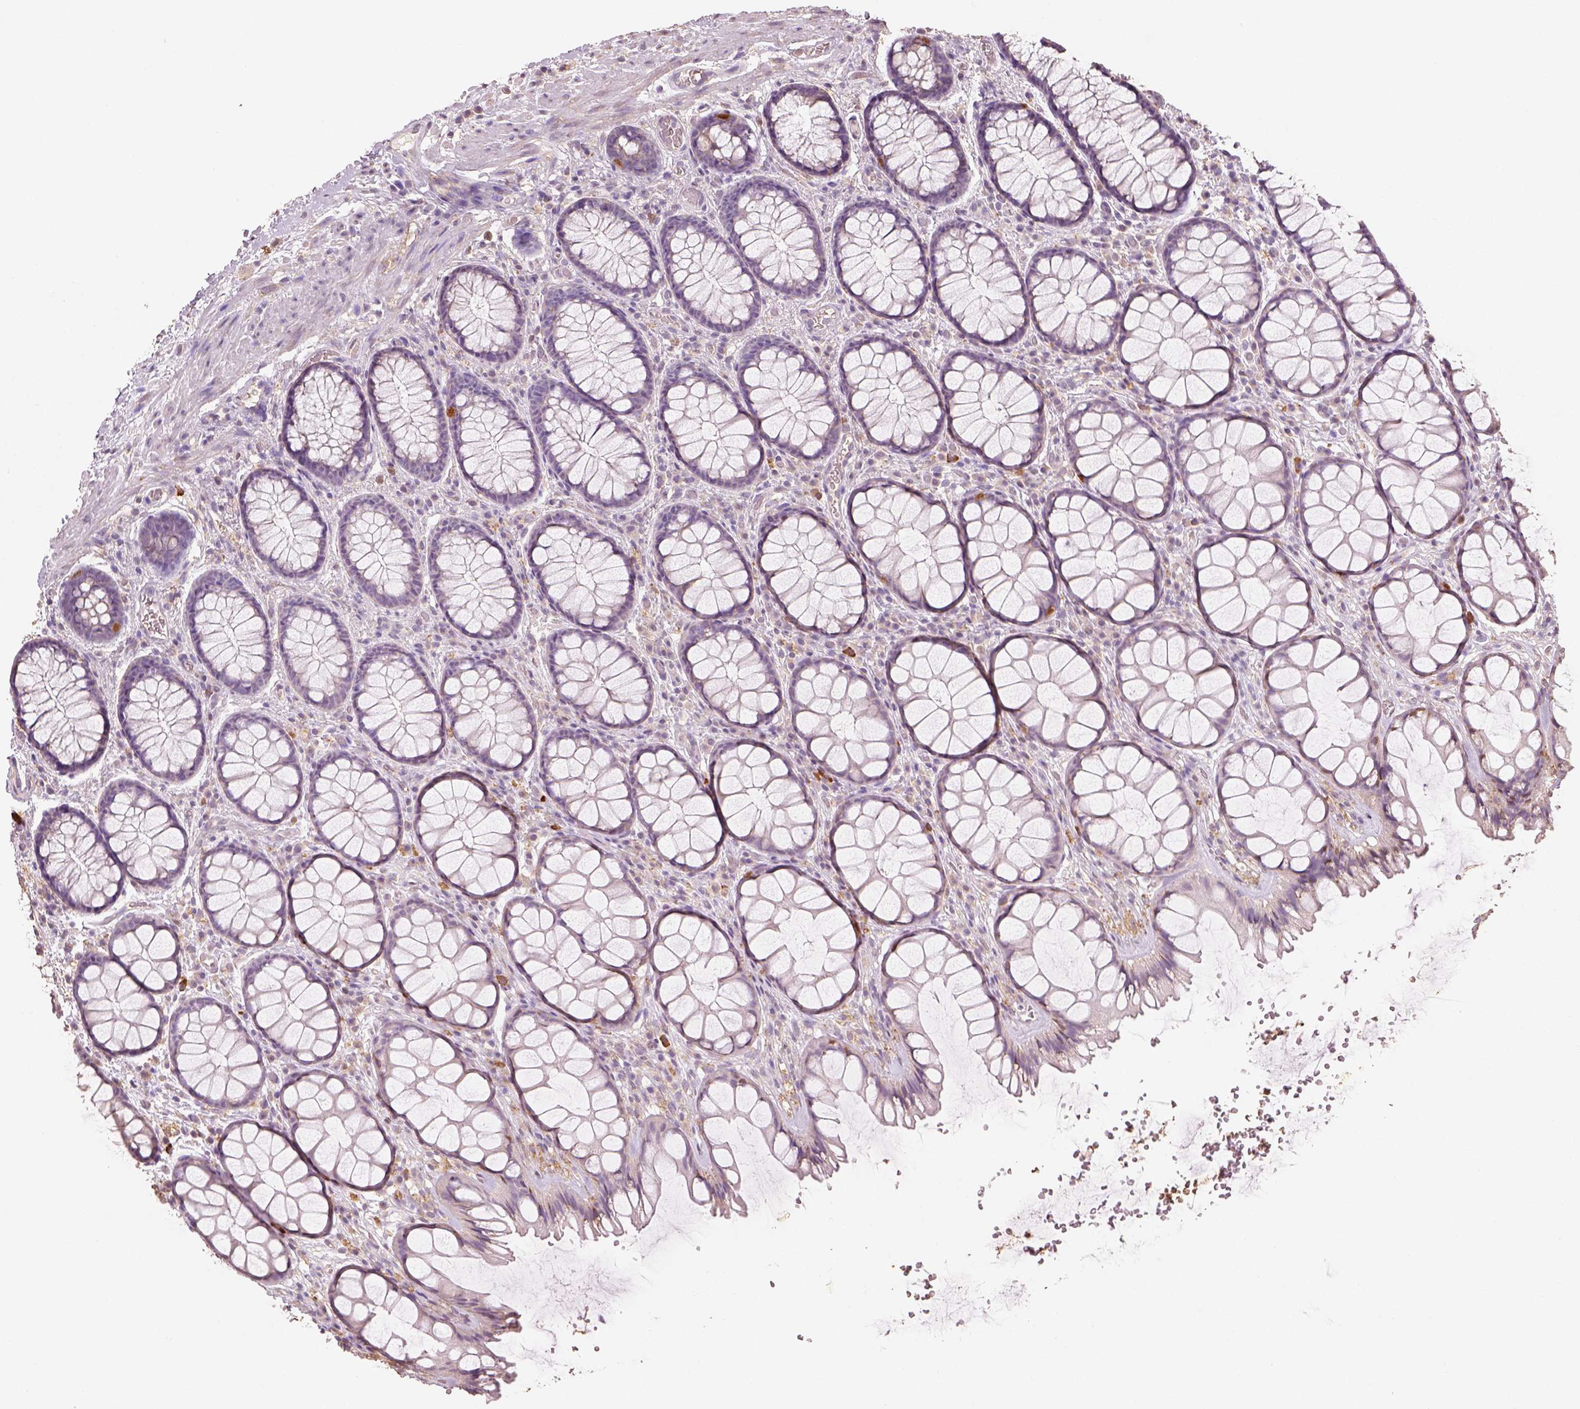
{"staining": {"intensity": "negative", "quantity": "none", "location": "none"}, "tissue": "rectum", "cell_type": "Glandular cells", "image_type": "normal", "snomed": [{"axis": "morphology", "description": "Normal tissue, NOS"}, {"axis": "topography", "description": "Rectum"}], "caption": "Immunohistochemistry histopathology image of benign rectum: rectum stained with DAB reveals no significant protein staining in glandular cells.", "gene": "AP2B1", "patient": {"sex": "female", "age": 62}}